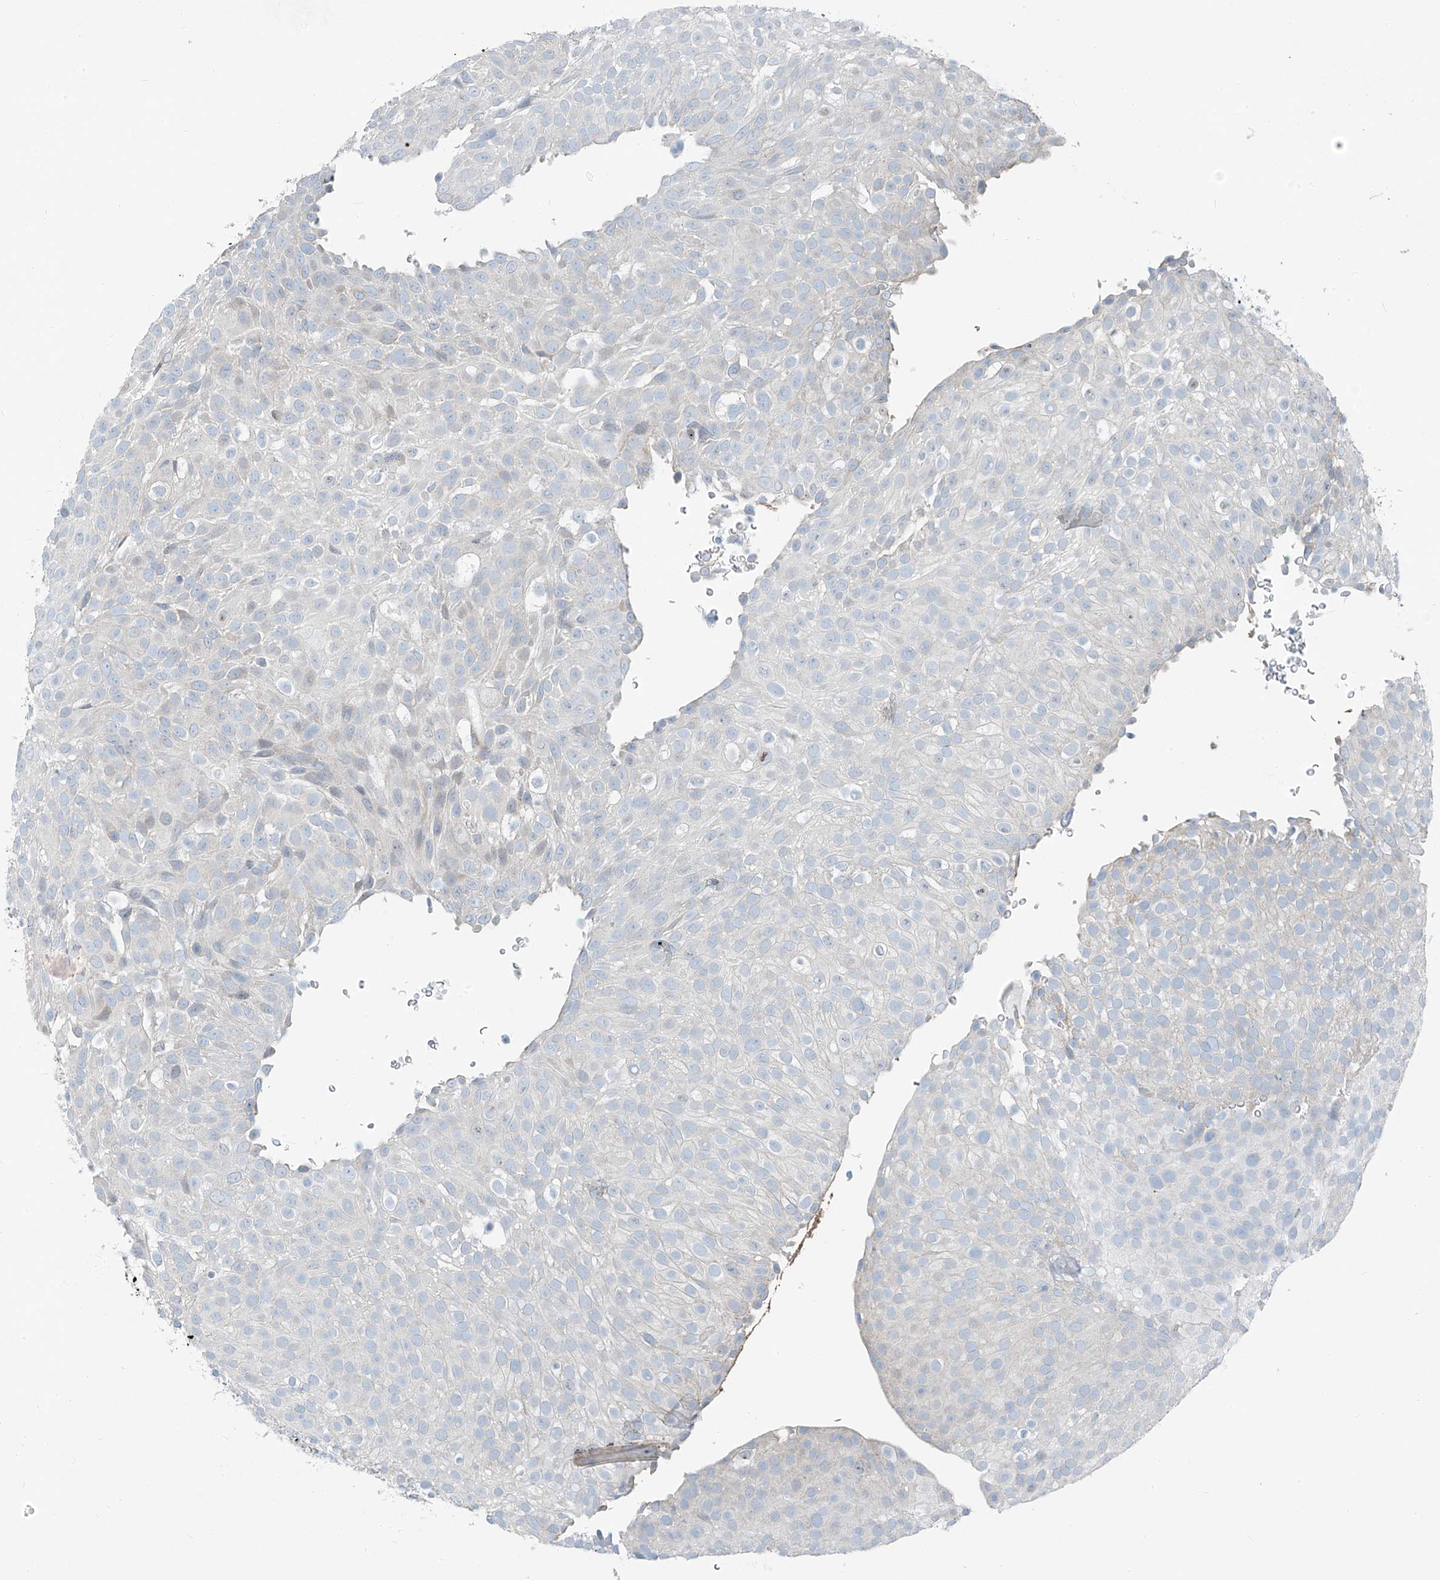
{"staining": {"intensity": "negative", "quantity": "none", "location": "none"}, "tissue": "urothelial cancer", "cell_type": "Tumor cells", "image_type": "cancer", "snomed": [{"axis": "morphology", "description": "Urothelial carcinoma, Low grade"}, {"axis": "topography", "description": "Urinary bladder"}], "caption": "Urothelial cancer was stained to show a protein in brown. There is no significant staining in tumor cells. Nuclei are stained in blue.", "gene": "TNS2", "patient": {"sex": "male", "age": 78}}